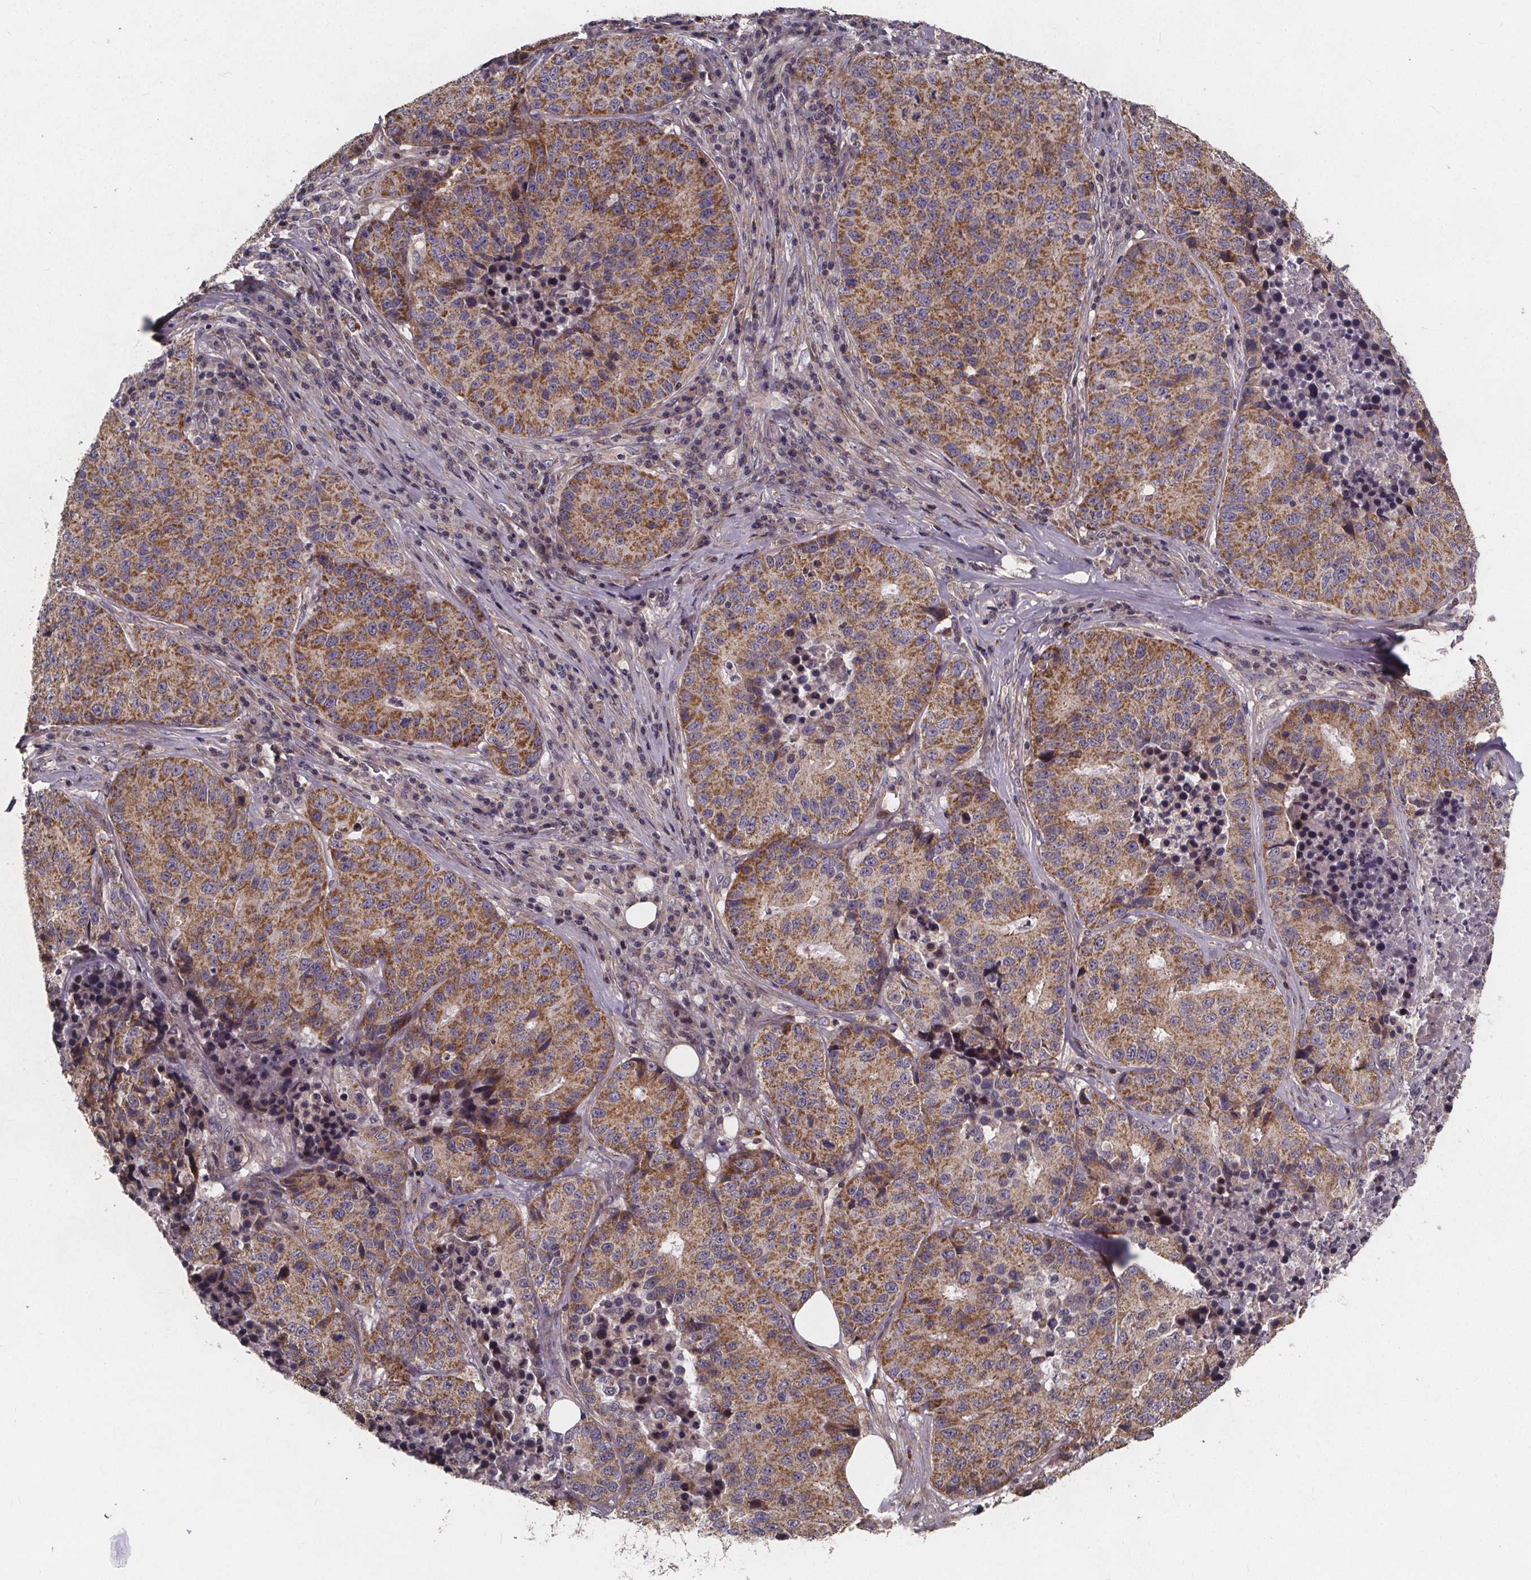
{"staining": {"intensity": "moderate", "quantity": ">75%", "location": "cytoplasmic/membranous"}, "tissue": "stomach cancer", "cell_type": "Tumor cells", "image_type": "cancer", "snomed": [{"axis": "morphology", "description": "Adenocarcinoma, NOS"}, {"axis": "topography", "description": "Stomach"}], "caption": "Tumor cells show medium levels of moderate cytoplasmic/membranous staining in approximately >75% of cells in human stomach cancer.", "gene": "YME1L1", "patient": {"sex": "male", "age": 71}}